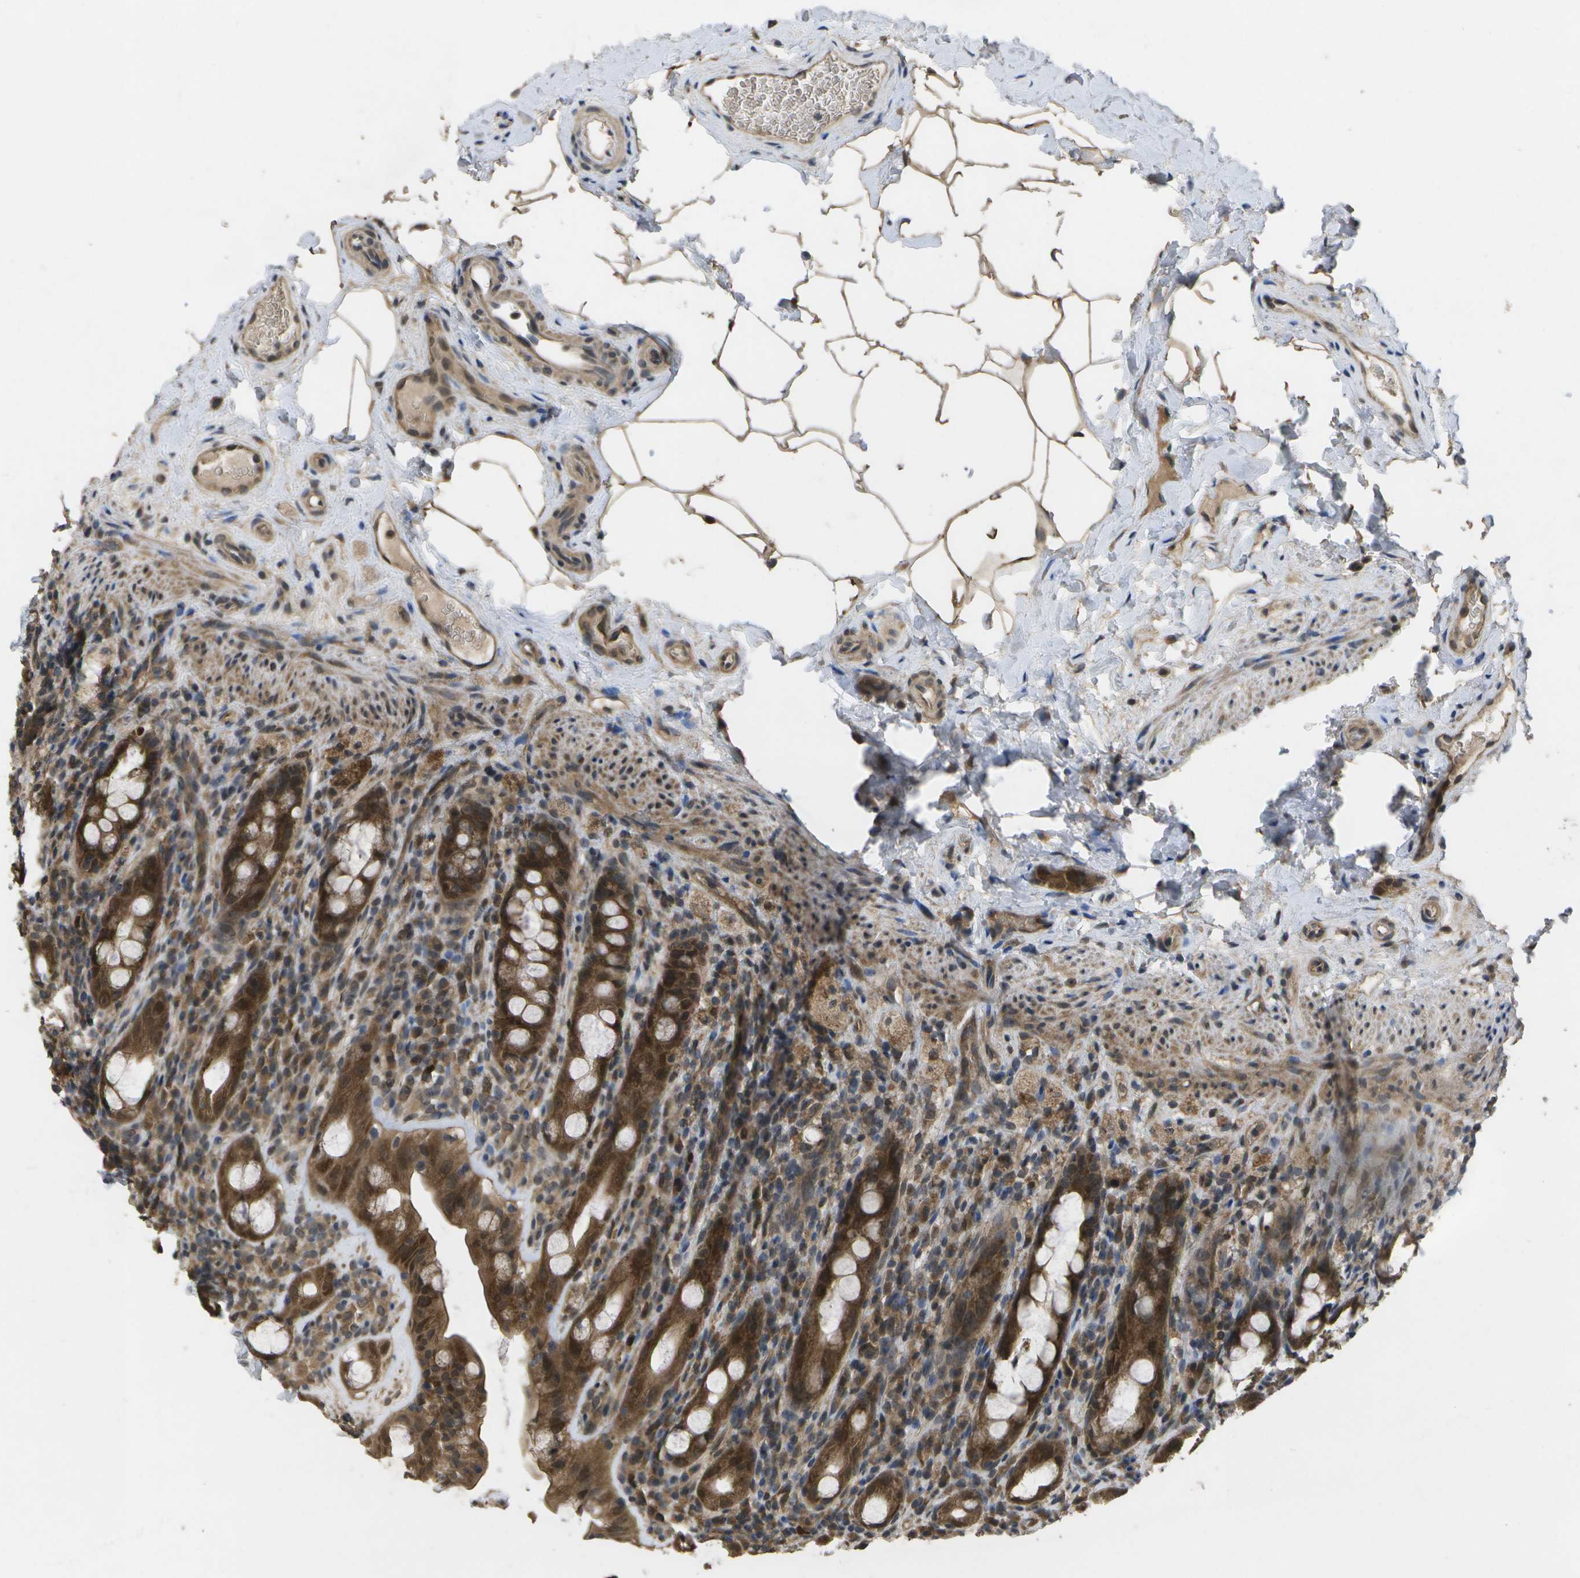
{"staining": {"intensity": "strong", "quantity": ">75%", "location": "cytoplasmic/membranous,nuclear"}, "tissue": "rectum", "cell_type": "Glandular cells", "image_type": "normal", "snomed": [{"axis": "morphology", "description": "Normal tissue, NOS"}, {"axis": "topography", "description": "Rectum"}], "caption": "Unremarkable rectum was stained to show a protein in brown. There is high levels of strong cytoplasmic/membranous,nuclear staining in about >75% of glandular cells.", "gene": "ALAS1", "patient": {"sex": "male", "age": 44}}